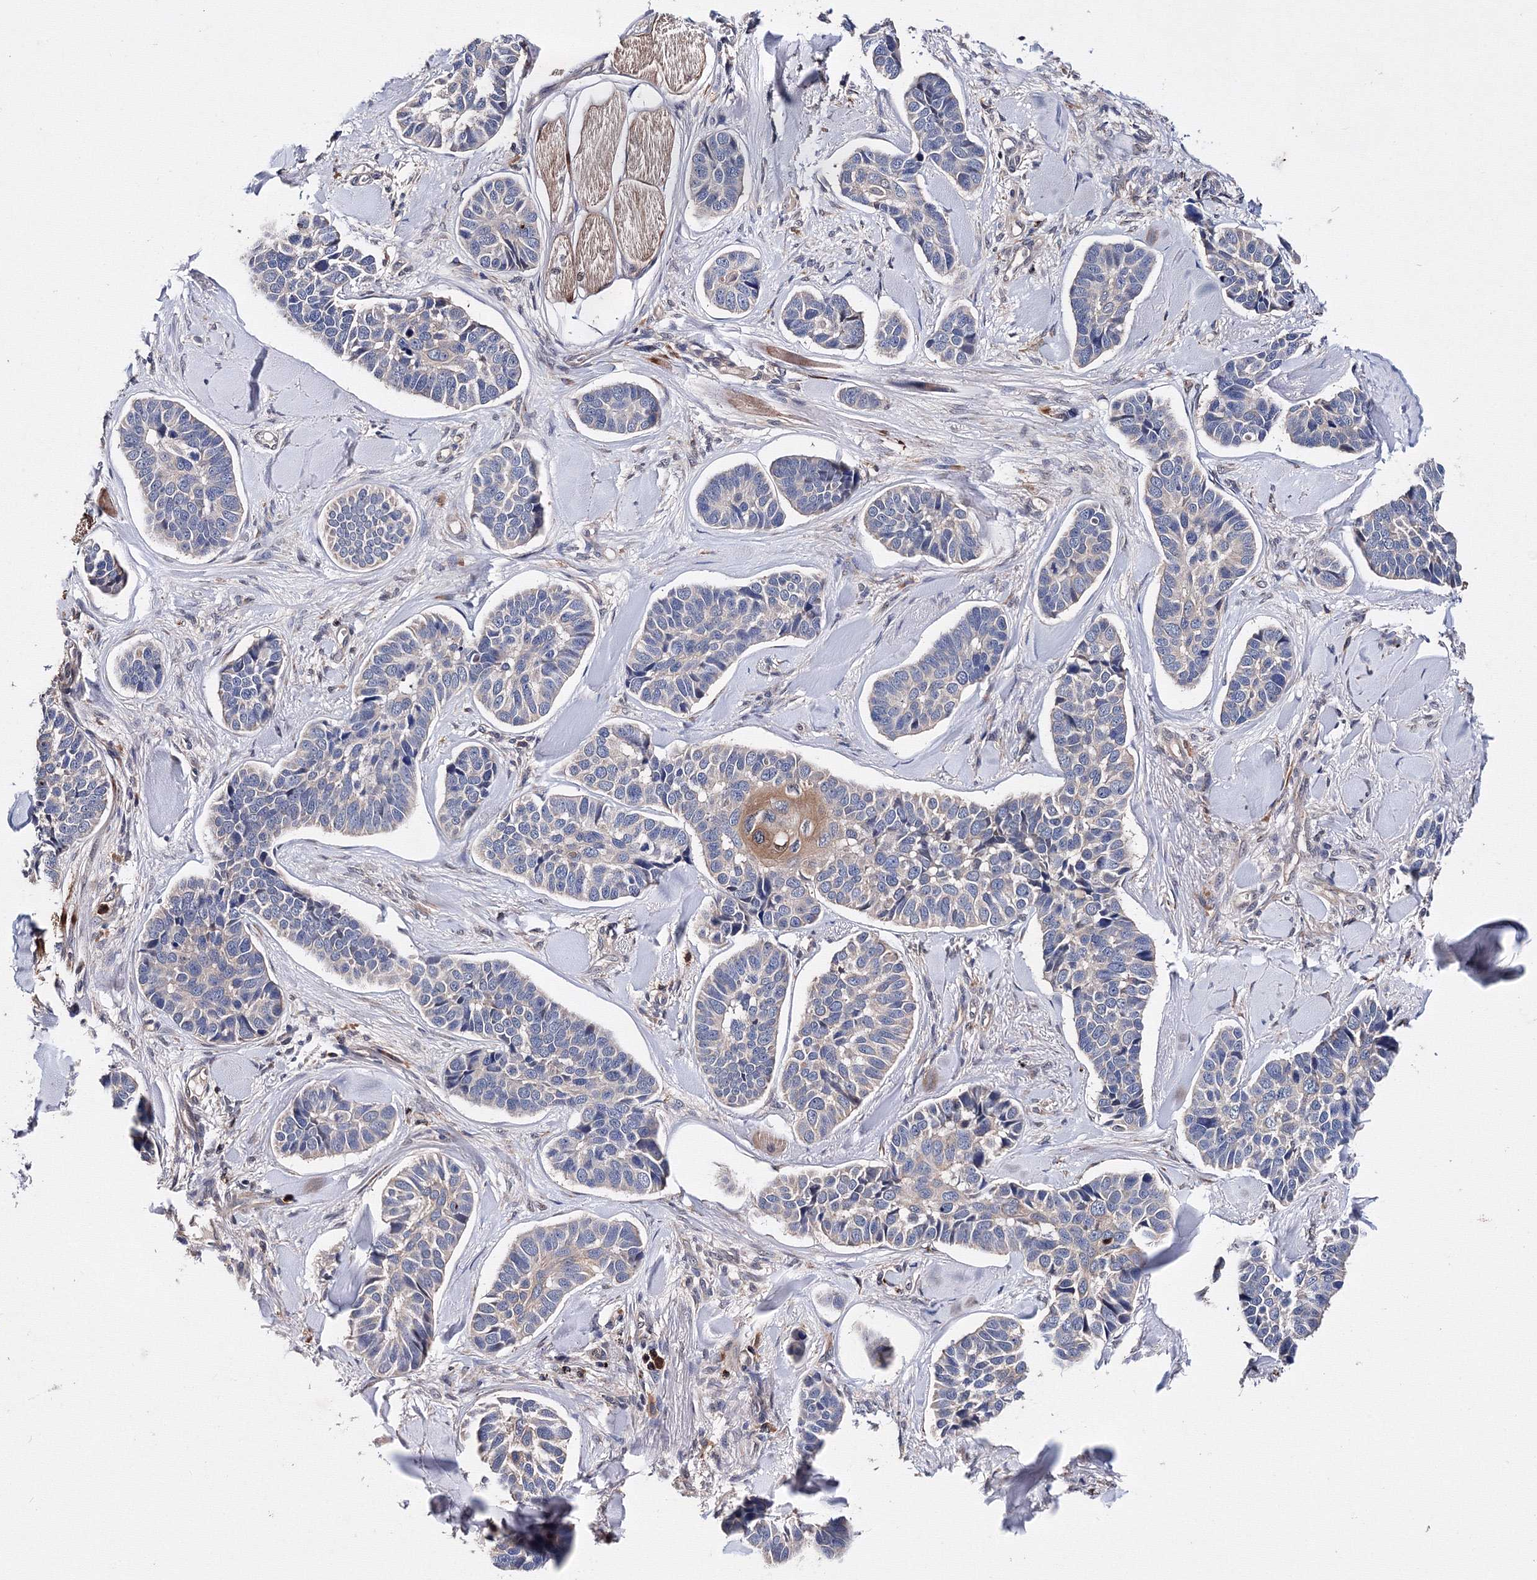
{"staining": {"intensity": "weak", "quantity": "<25%", "location": "cytoplasmic/membranous"}, "tissue": "skin cancer", "cell_type": "Tumor cells", "image_type": "cancer", "snomed": [{"axis": "morphology", "description": "Basal cell carcinoma"}, {"axis": "topography", "description": "Skin"}], "caption": "The immunohistochemistry photomicrograph has no significant positivity in tumor cells of skin cancer tissue. (Immunohistochemistry, brightfield microscopy, high magnification).", "gene": "PHYKPL", "patient": {"sex": "male", "age": 62}}